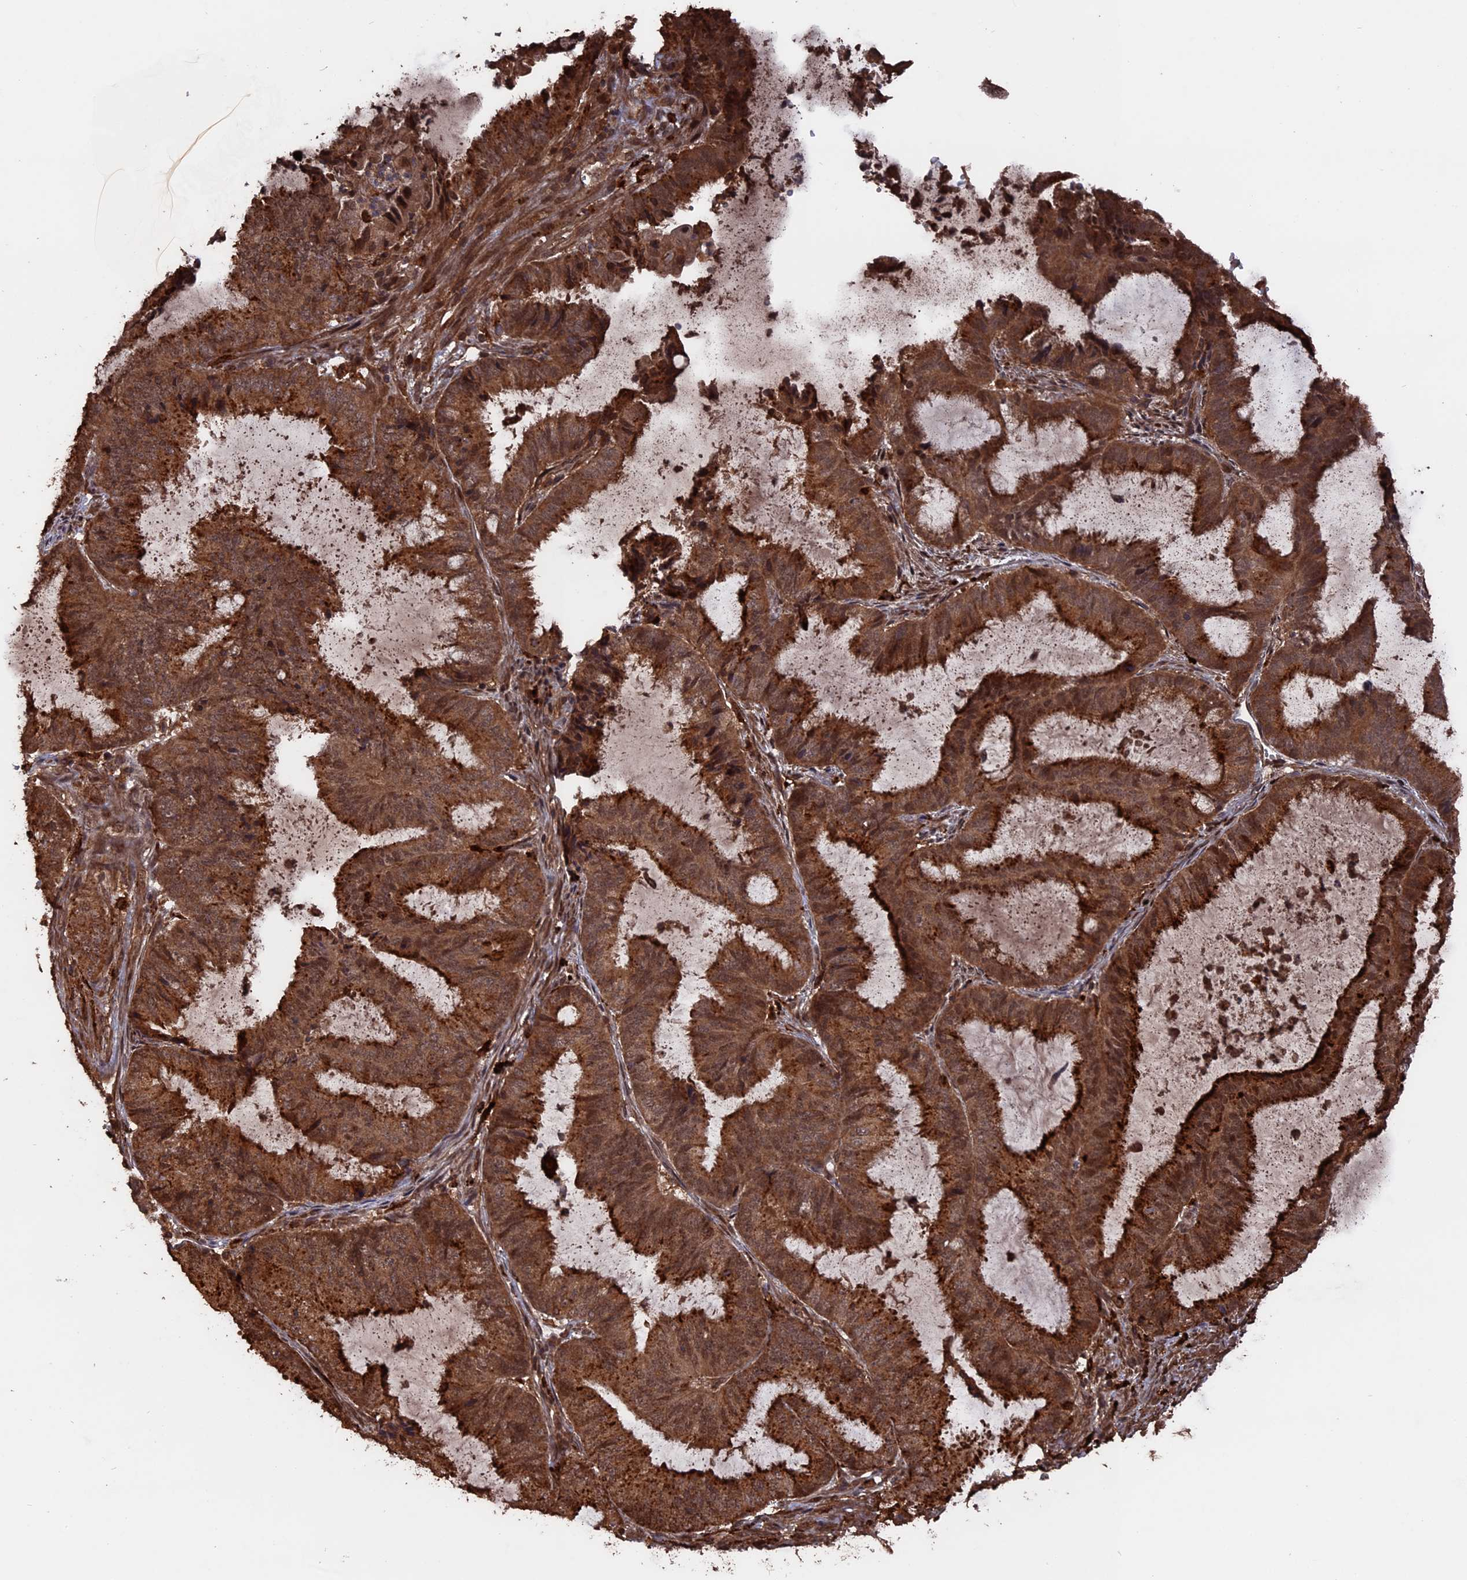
{"staining": {"intensity": "strong", "quantity": ">75%", "location": "cytoplasmic/membranous,nuclear"}, "tissue": "endometrial cancer", "cell_type": "Tumor cells", "image_type": "cancer", "snomed": [{"axis": "morphology", "description": "Adenocarcinoma, NOS"}, {"axis": "topography", "description": "Endometrium"}], "caption": "Tumor cells reveal strong cytoplasmic/membranous and nuclear staining in about >75% of cells in endometrial cancer.", "gene": "TELO2", "patient": {"sex": "female", "age": 51}}